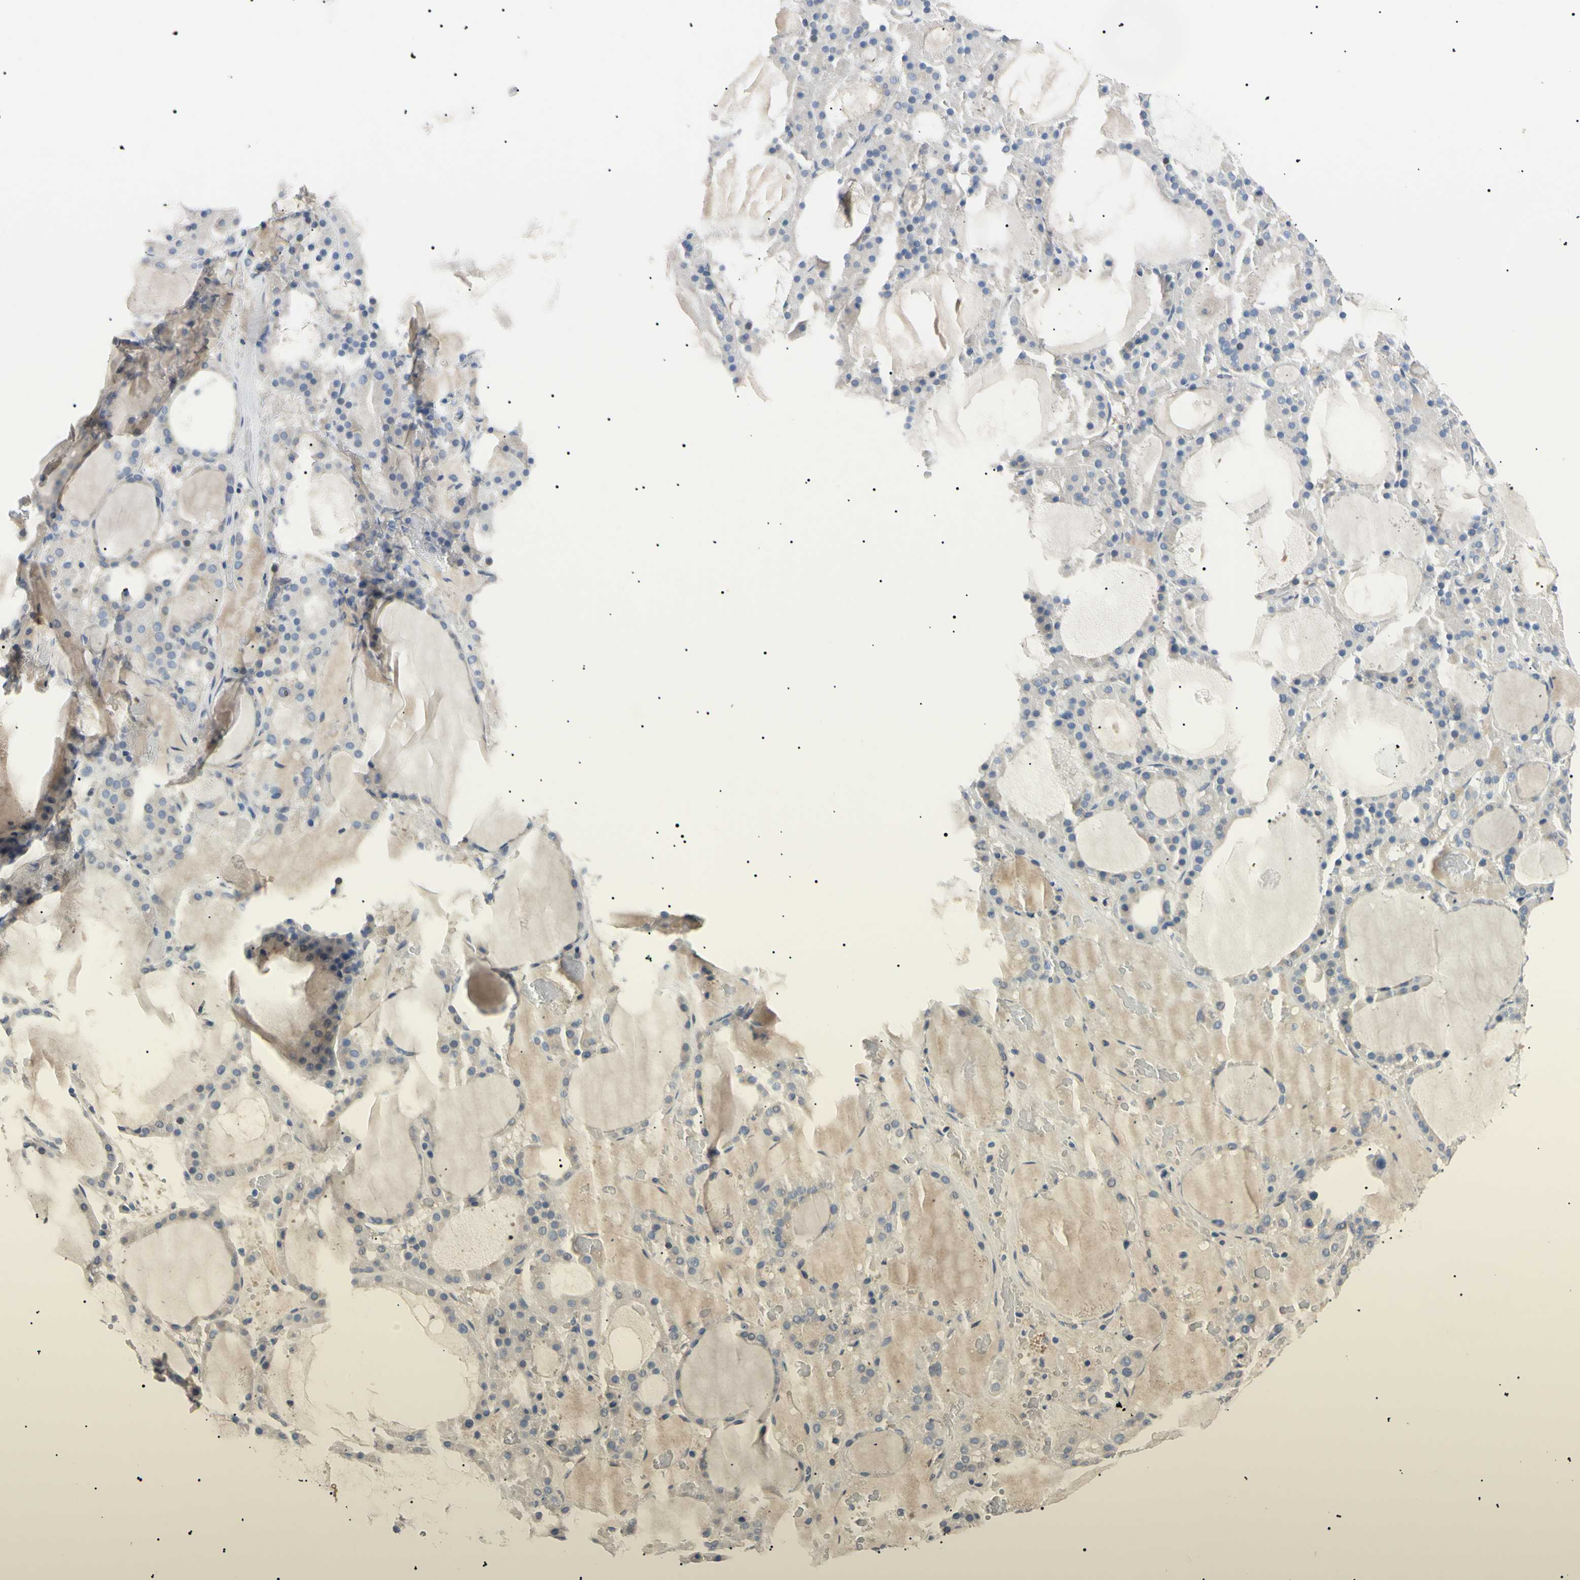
{"staining": {"intensity": "negative", "quantity": "none", "location": "none"}, "tissue": "thyroid gland", "cell_type": "Glandular cells", "image_type": "normal", "snomed": [{"axis": "morphology", "description": "Normal tissue, NOS"}, {"axis": "morphology", "description": "Carcinoma, NOS"}, {"axis": "topography", "description": "Thyroid gland"}], "caption": "High power microscopy photomicrograph of an IHC micrograph of normal thyroid gland, revealing no significant positivity in glandular cells.", "gene": "CGB3", "patient": {"sex": "female", "age": 86}}